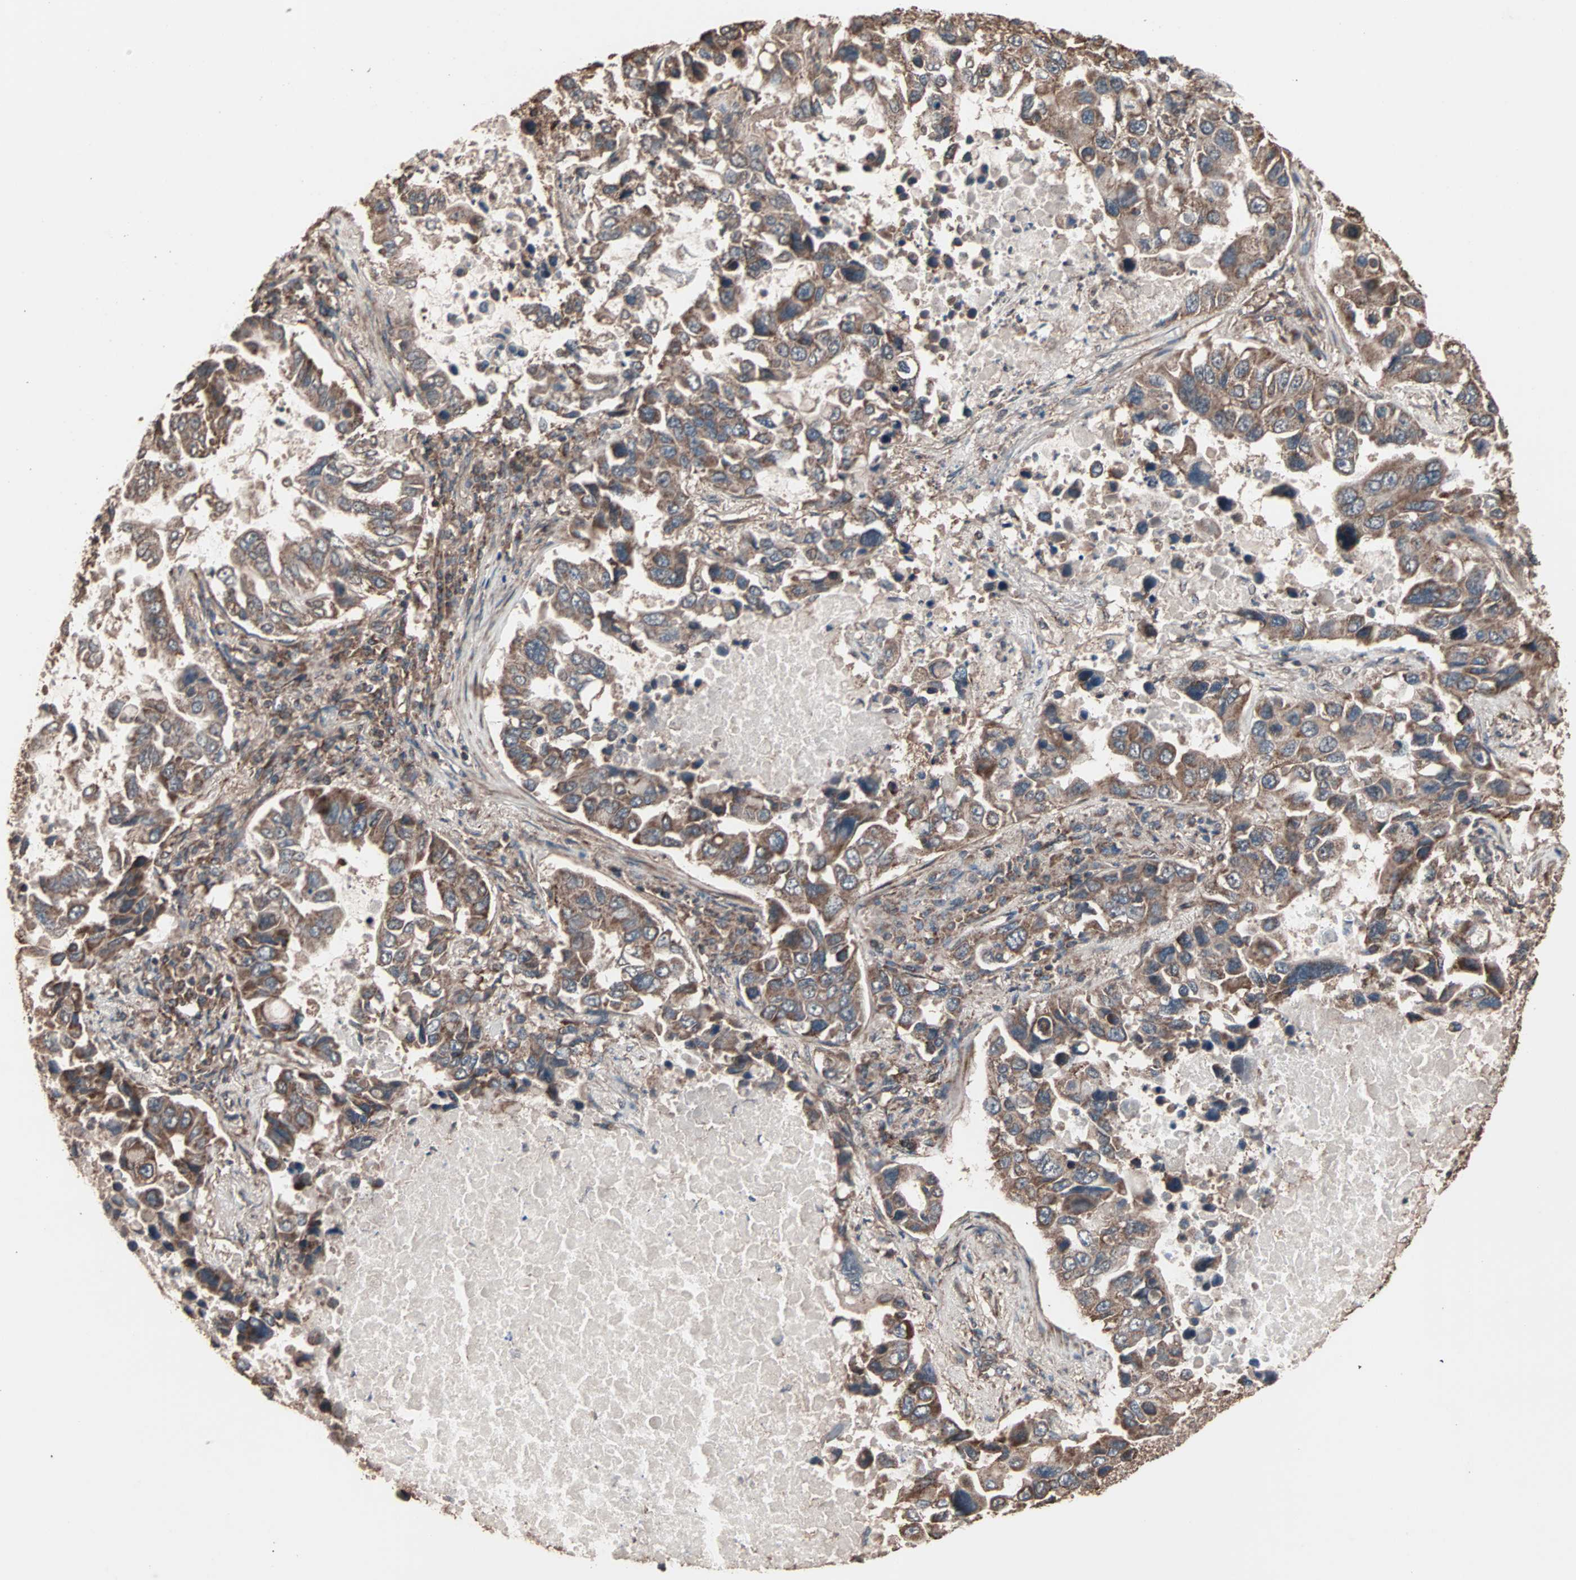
{"staining": {"intensity": "moderate", "quantity": ">75%", "location": "cytoplasmic/membranous"}, "tissue": "lung cancer", "cell_type": "Tumor cells", "image_type": "cancer", "snomed": [{"axis": "morphology", "description": "Adenocarcinoma, NOS"}, {"axis": "topography", "description": "Lung"}], "caption": "The histopathology image reveals immunohistochemical staining of adenocarcinoma (lung). There is moderate cytoplasmic/membranous staining is appreciated in approximately >75% of tumor cells. (DAB IHC, brown staining for protein, blue staining for nuclei).", "gene": "MRPL2", "patient": {"sex": "male", "age": 64}}